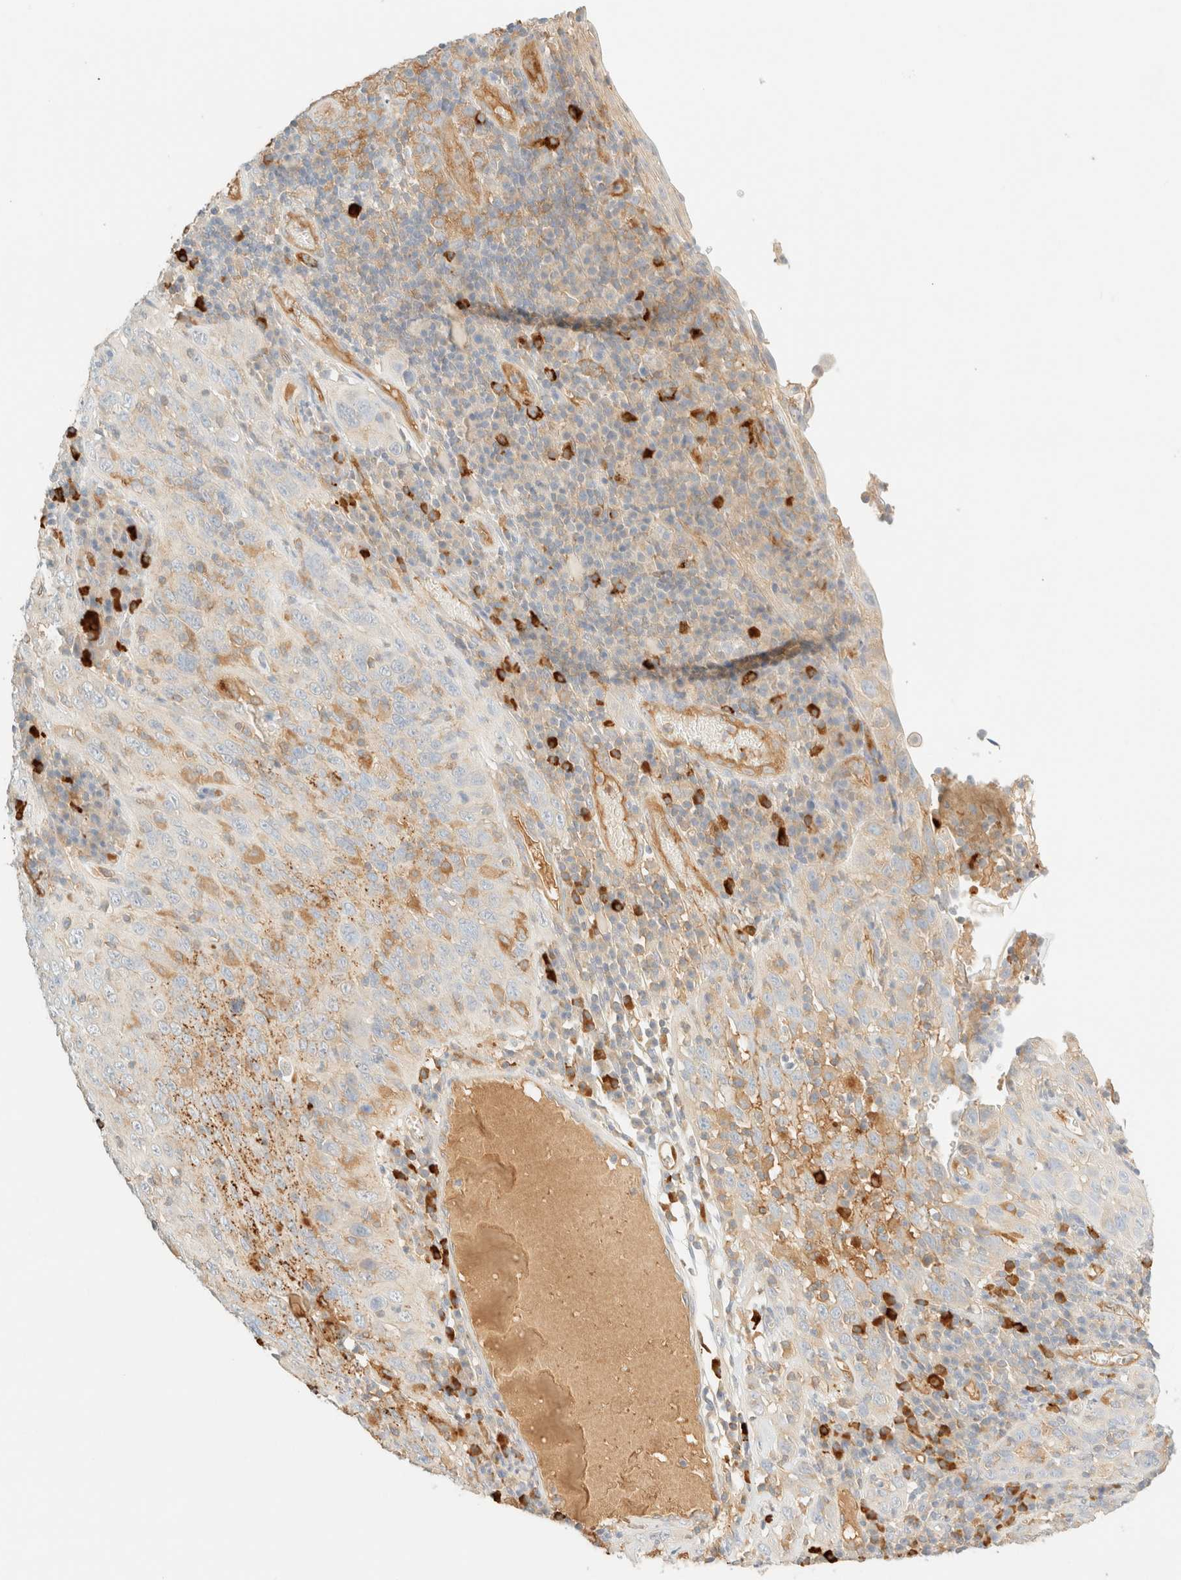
{"staining": {"intensity": "weak", "quantity": "<25%", "location": "cytoplasmic/membranous"}, "tissue": "cervical cancer", "cell_type": "Tumor cells", "image_type": "cancer", "snomed": [{"axis": "morphology", "description": "Squamous cell carcinoma, NOS"}, {"axis": "topography", "description": "Cervix"}], "caption": "Tumor cells show no significant staining in squamous cell carcinoma (cervical).", "gene": "FHOD1", "patient": {"sex": "female", "age": 46}}